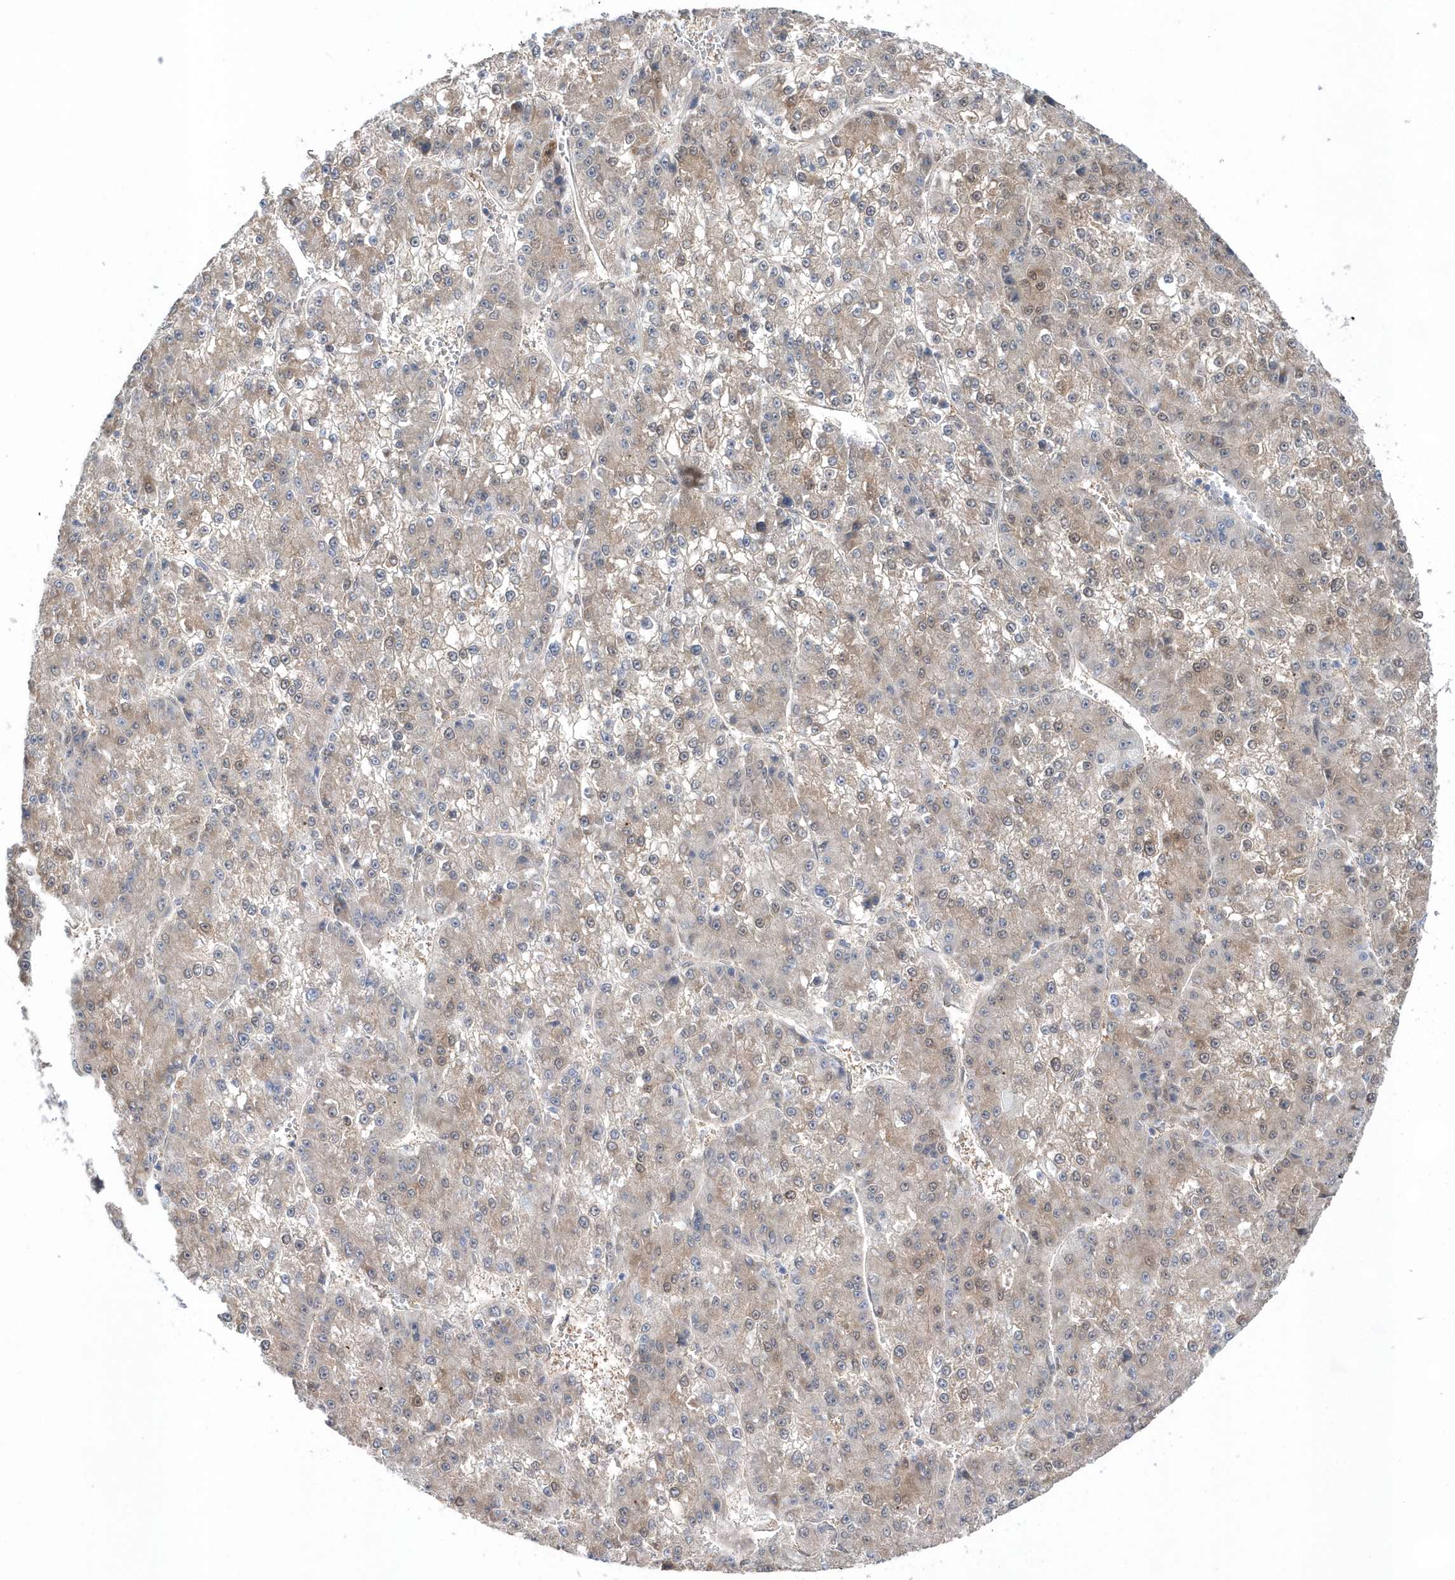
{"staining": {"intensity": "weak", "quantity": "<25%", "location": "nuclear"}, "tissue": "liver cancer", "cell_type": "Tumor cells", "image_type": "cancer", "snomed": [{"axis": "morphology", "description": "Carcinoma, Hepatocellular, NOS"}, {"axis": "topography", "description": "Liver"}], "caption": "Protein analysis of liver cancer demonstrates no significant staining in tumor cells.", "gene": "BDH2", "patient": {"sex": "female", "age": 73}}